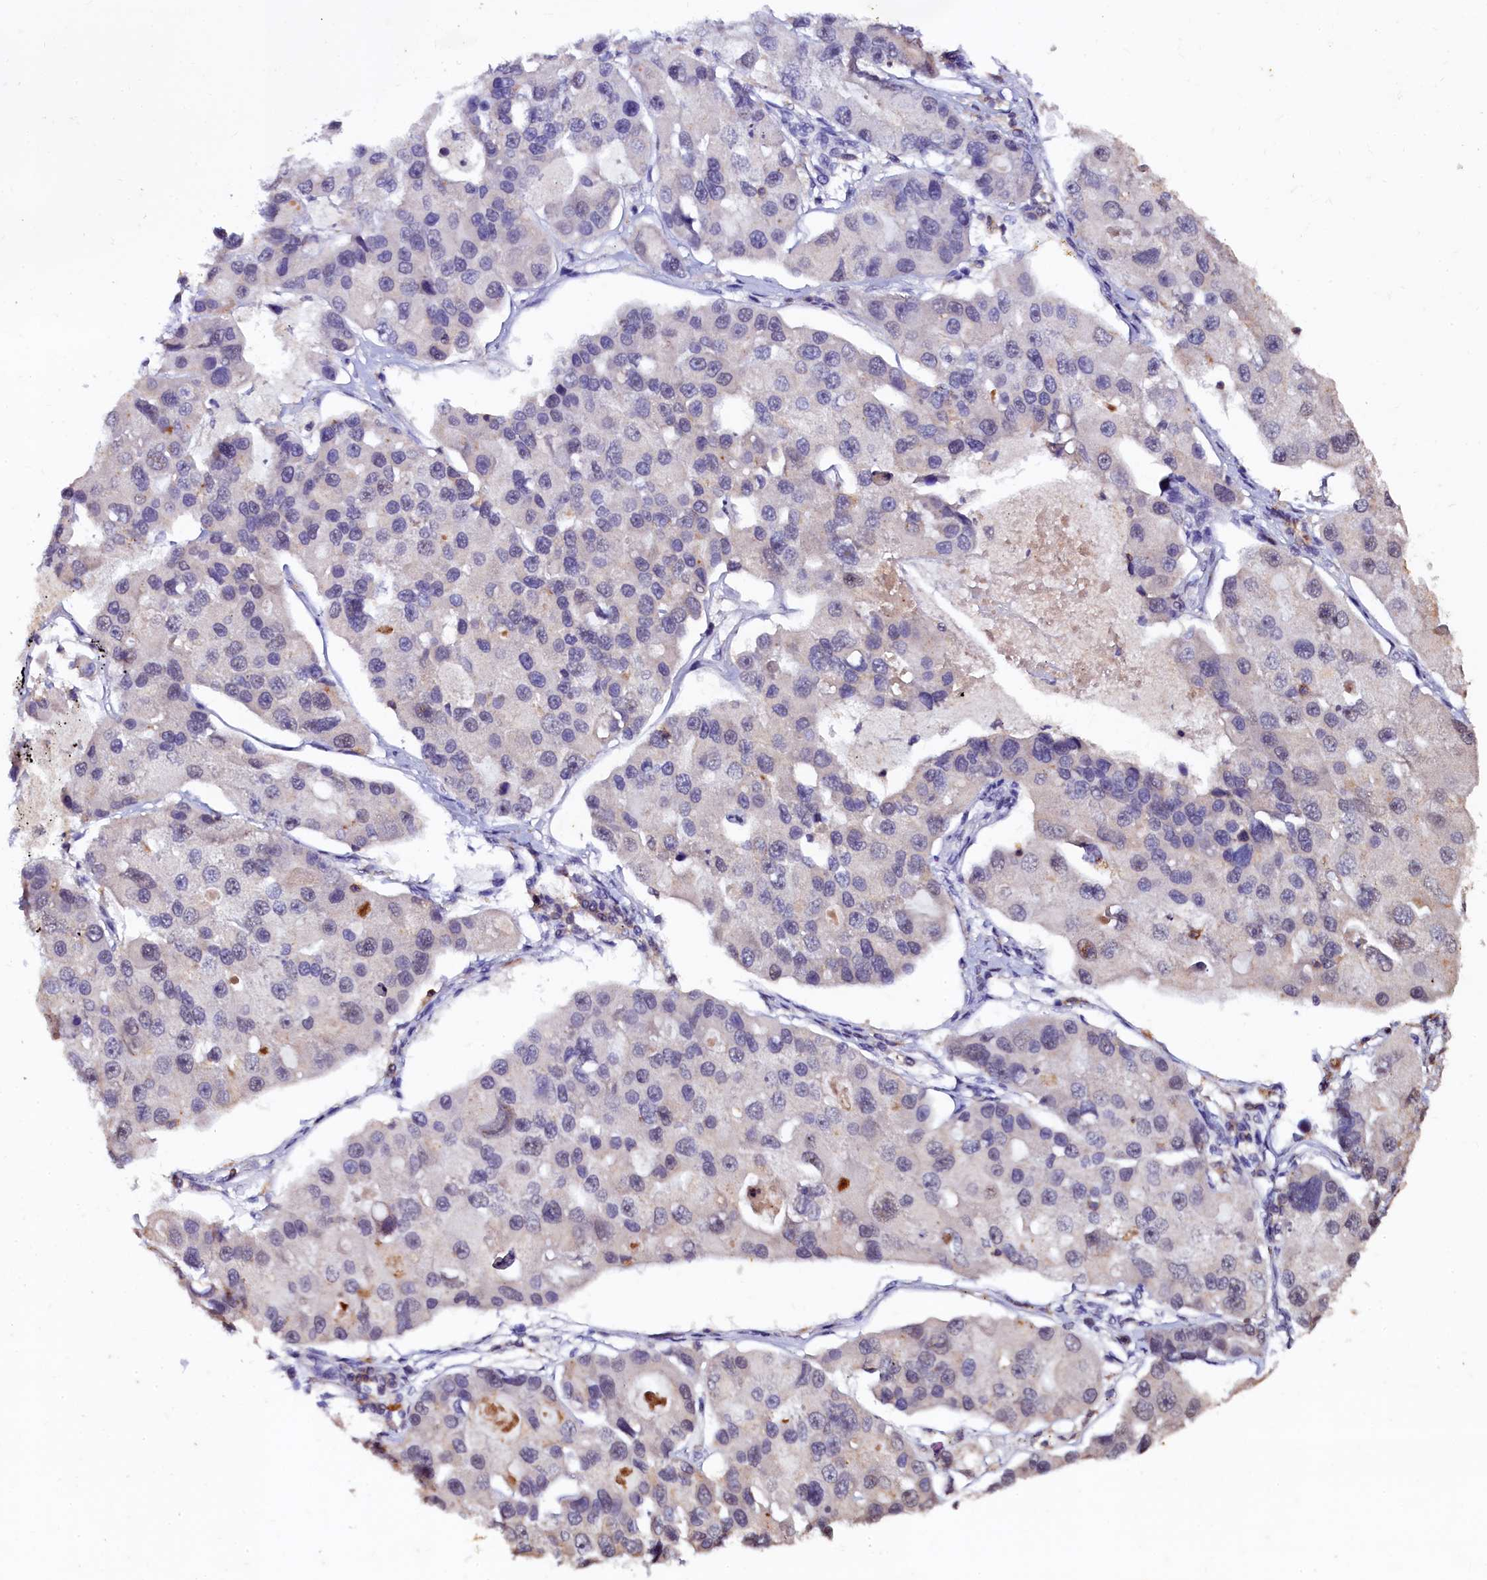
{"staining": {"intensity": "moderate", "quantity": "<25%", "location": "cytoplasmic/membranous"}, "tissue": "lung cancer", "cell_type": "Tumor cells", "image_type": "cancer", "snomed": [{"axis": "morphology", "description": "Adenocarcinoma, NOS"}, {"axis": "topography", "description": "Lung"}], "caption": "Moderate cytoplasmic/membranous expression is appreciated in approximately <25% of tumor cells in lung cancer (adenocarcinoma). The protein is shown in brown color, while the nuclei are stained blue.", "gene": "CSTPP1", "patient": {"sex": "female", "age": 54}}